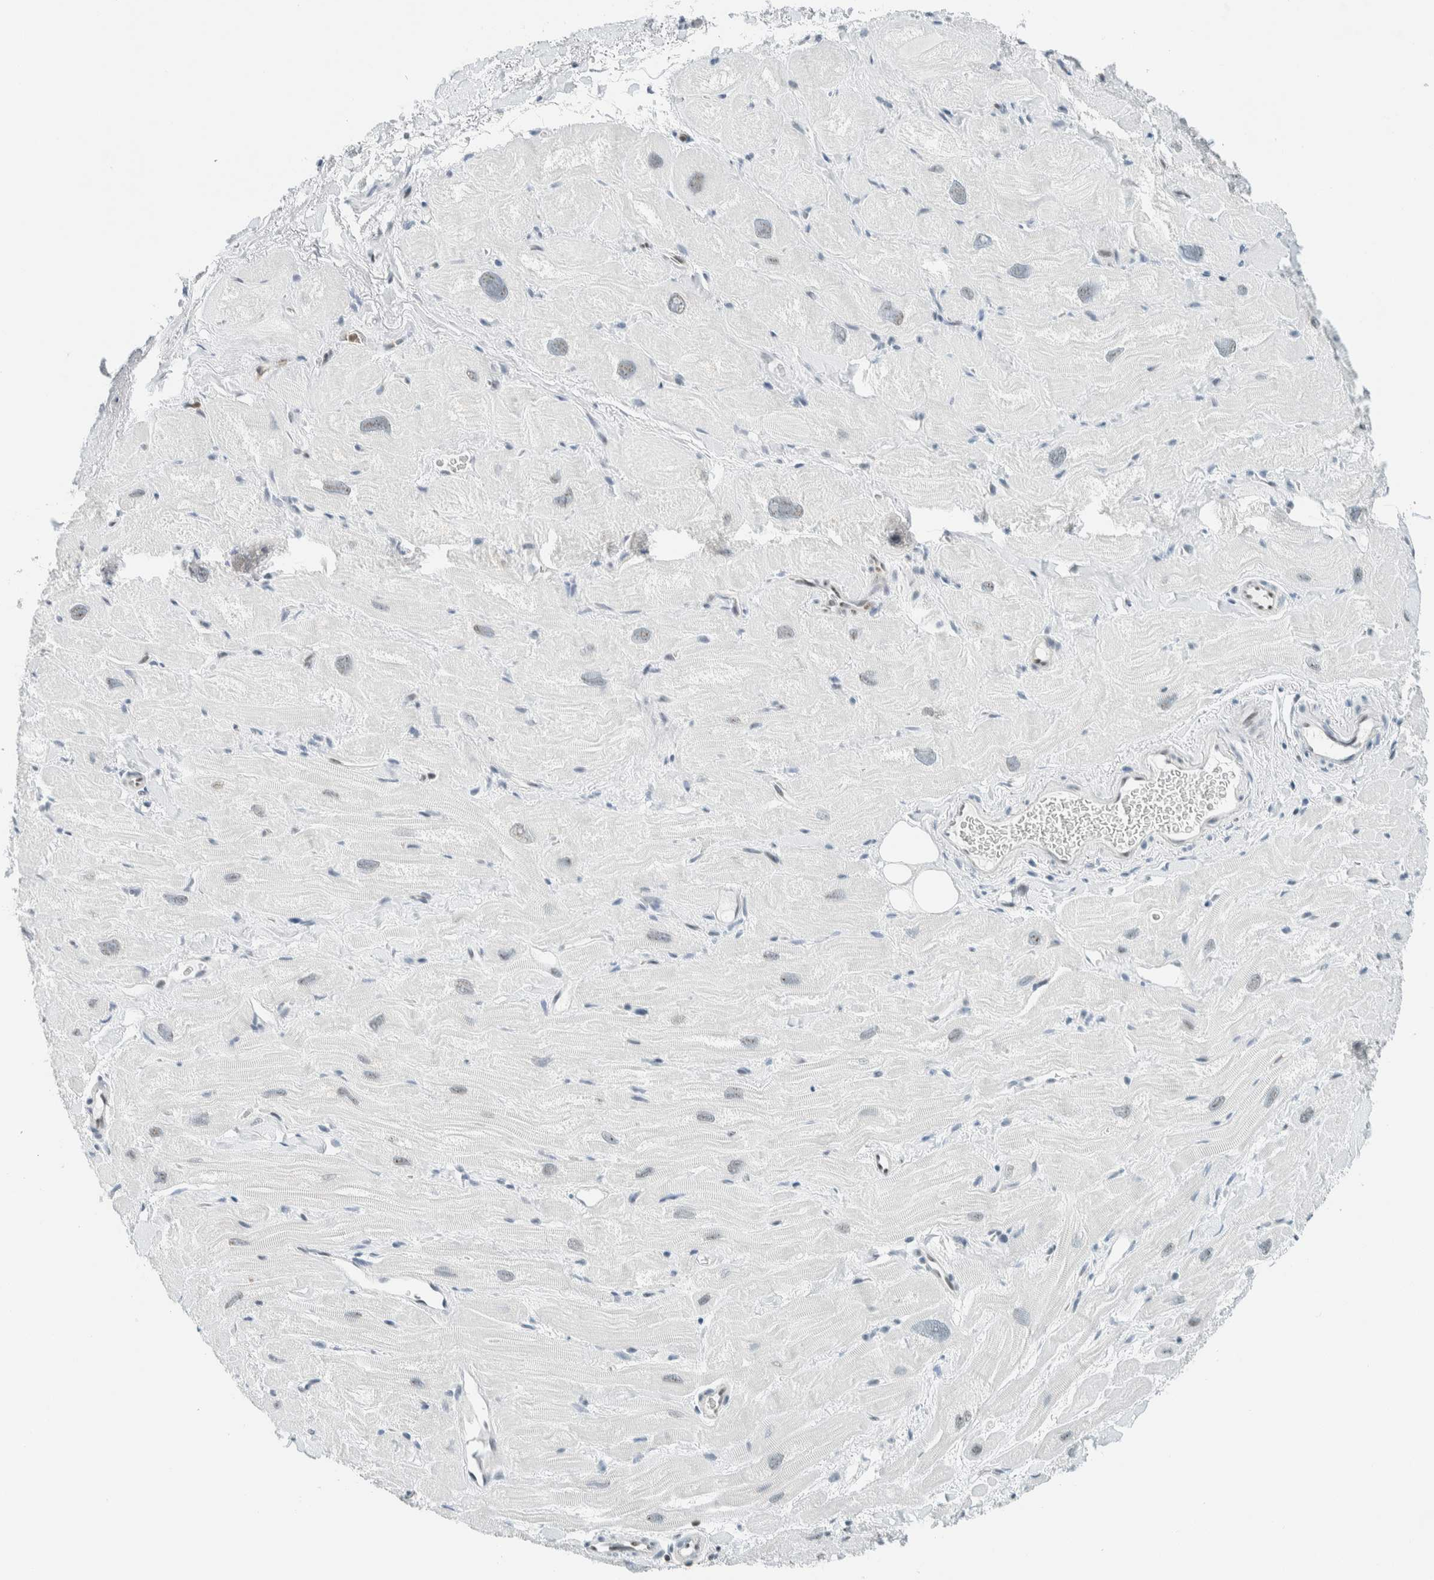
{"staining": {"intensity": "negative", "quantity": "none", "location": "none"}, "tissue": "heart muscle", "cell_type": "Cardiomyocytes", "image_type": "normal", "snomed": [{"axis": "morphology", "description": "Normal tissue, NOS"}, {"axis": "topography", "description": "Heart"}], "caption": "An image of human heart muscle is negative for staining in cardiomyocytes. (DAB immunohistochemistry (IHC) visualized using brightfield microscopy, high magnification).", "gene": "CYSRT1", "patient": {"sex": "male", "age": 49}}